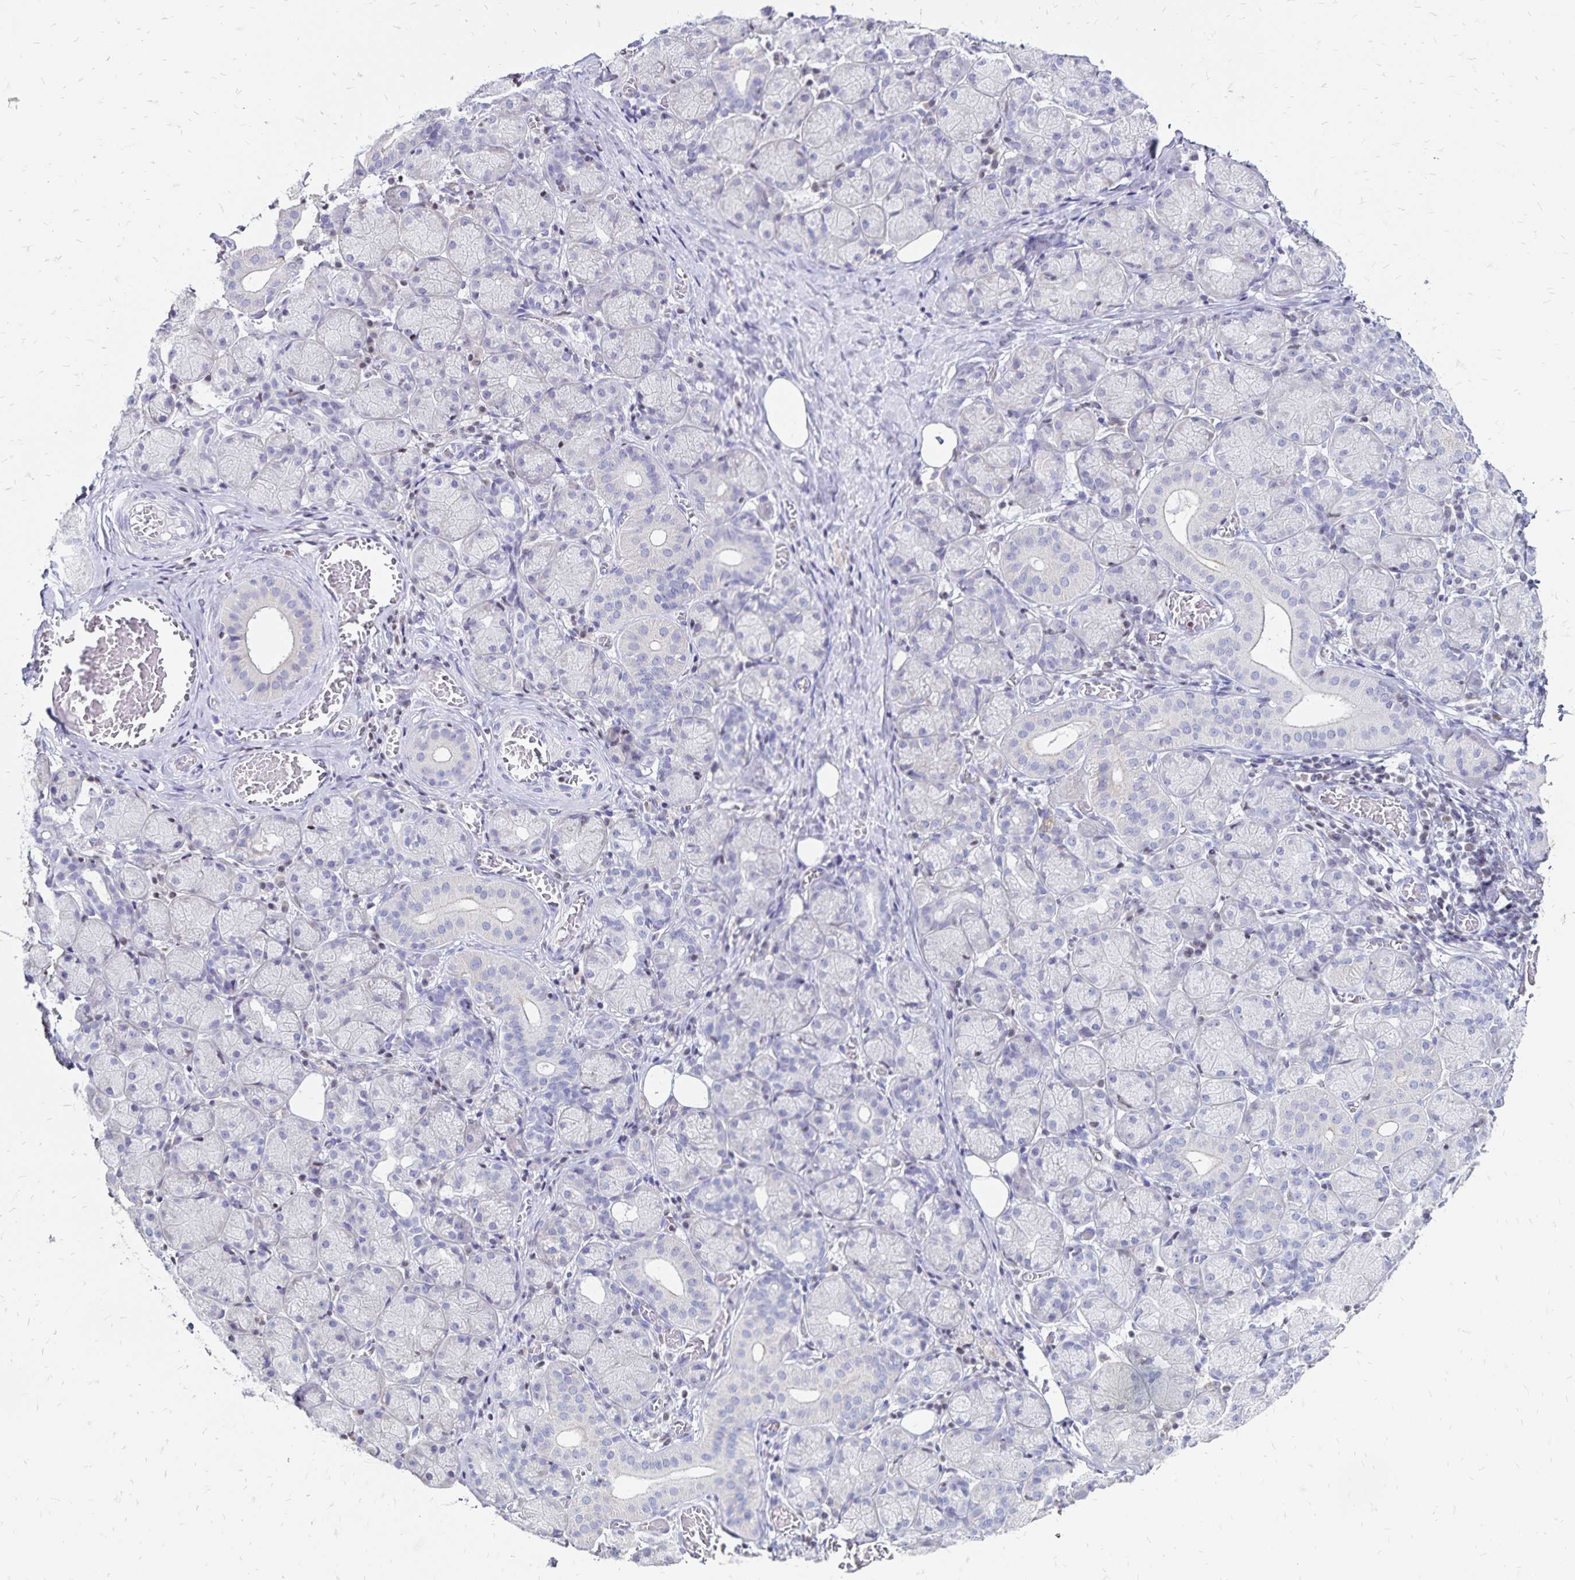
{"staining": {"intensity": "negative", "quantity": "none", "location": "none"}, "tissue": "salivary gland", "cell_type": "Glandular cells", "image_type": "normal", "snomed": [{"axis": "morphology", "description": "Normal tissue, NOS"}, {"axis": "topography", "description": "Salivary gland"}, {"axis": "topography", "description": "Peripheral nerve tissue"}], "caption": "This is a histopathology image of IHC staining of normal salivary gland, which shows no expression in glandular cells. (Stains: DAB immunohistochemistry with hematoxylin counter stain, Microscopy: brightfield microscopy at high magnification).", "gene": "IKZF1", "patient": {"sex": "female", "age": 24}}